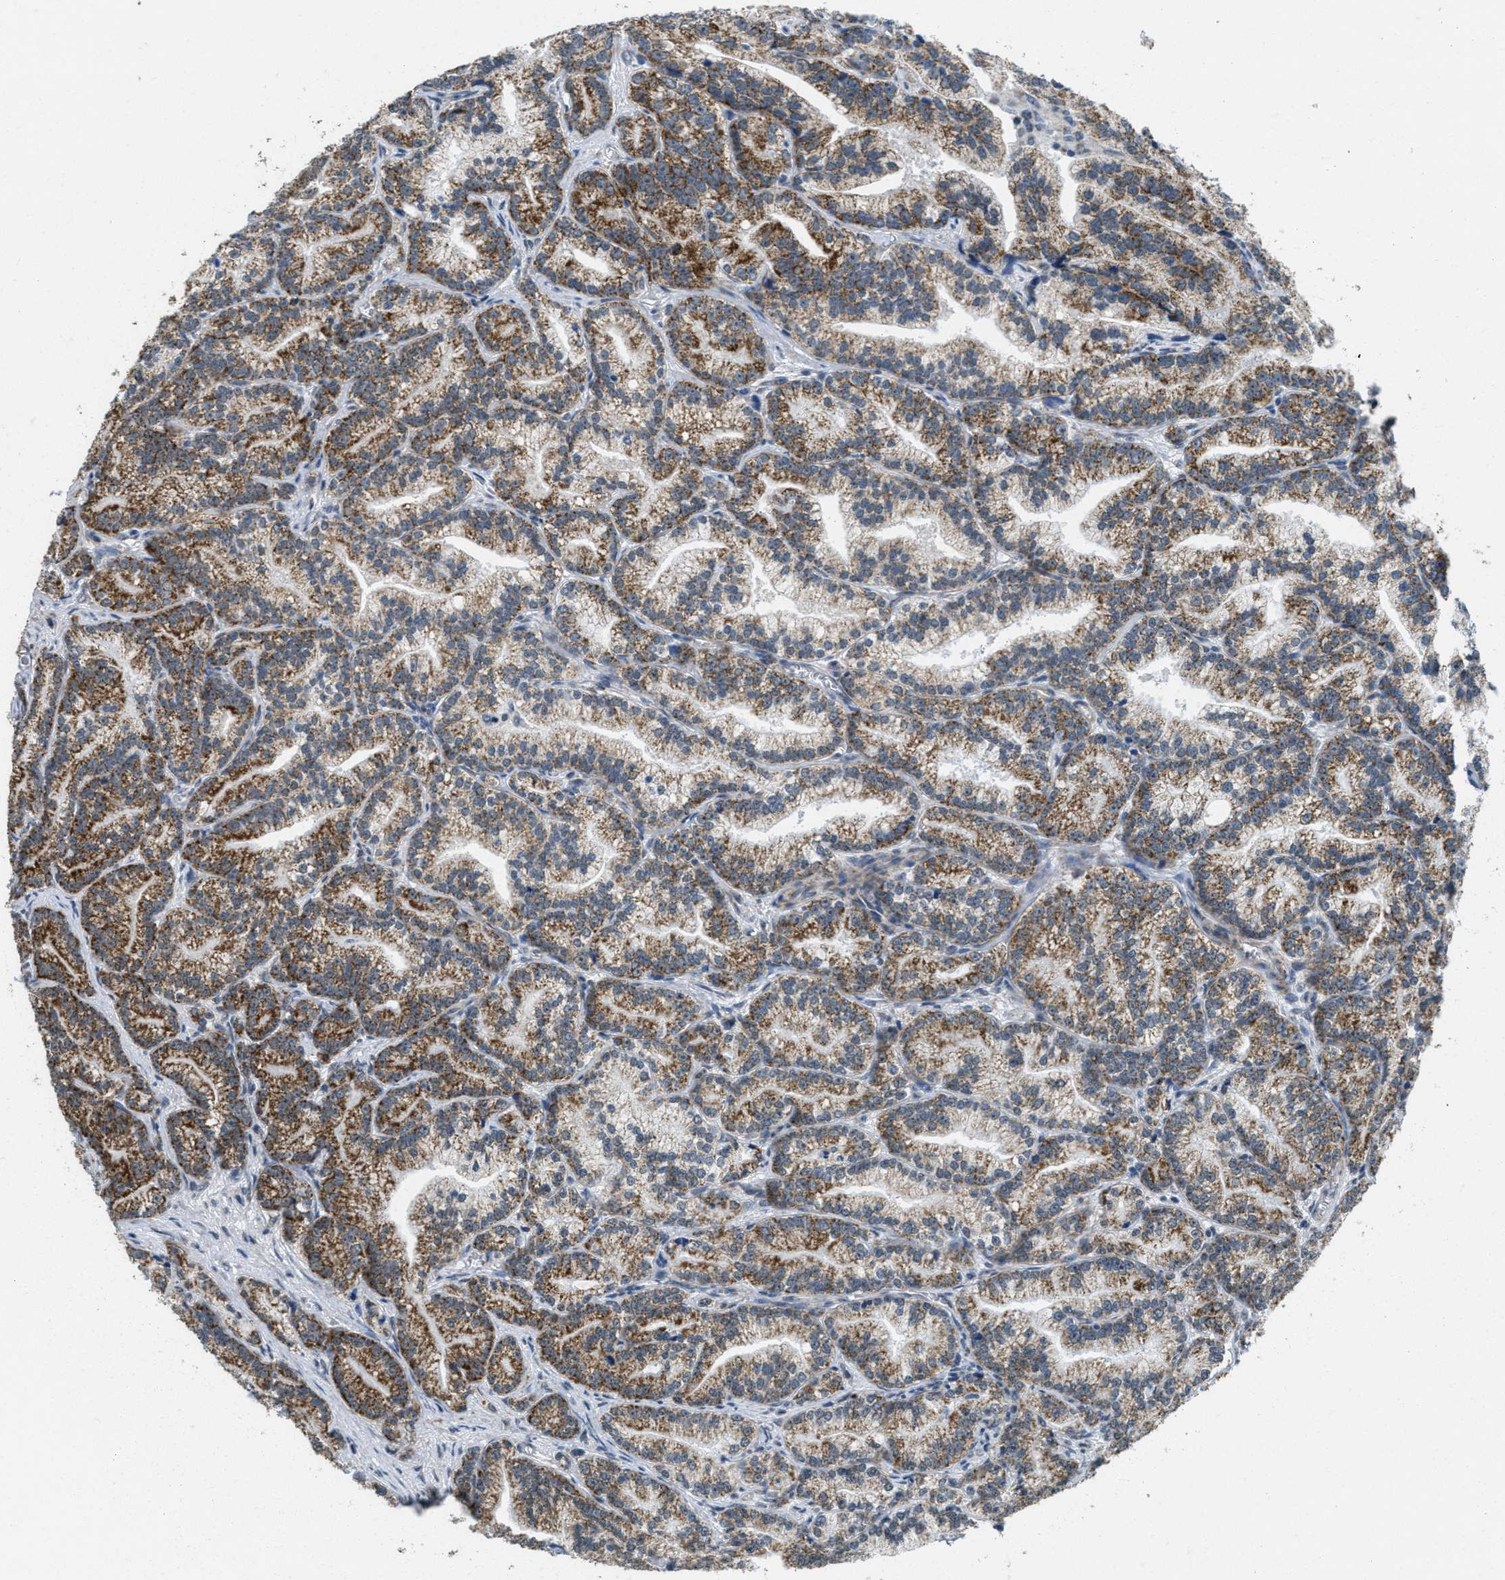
{"staining": {"intensity": "moderate", "quantity": ">75%", "location": "cytoplasmic/membranous"}, "tissue": "prostate cancer", "cell_type": "Tumor cells", "image_type": "cancer", "snomed": [{"axis": "morphology", "description": "Adenocarcinoma, Low grade"}, {"axis": "topography", "description": "Prostate"}], "caption": "Prostate low-grade adenocarcinoma tissue exhibits moderate cytoplasmic/membranous expression in approximately >75% of tumor cells", "gene": "TOMM70", "patient": {"sex": "male", "age": 89}}